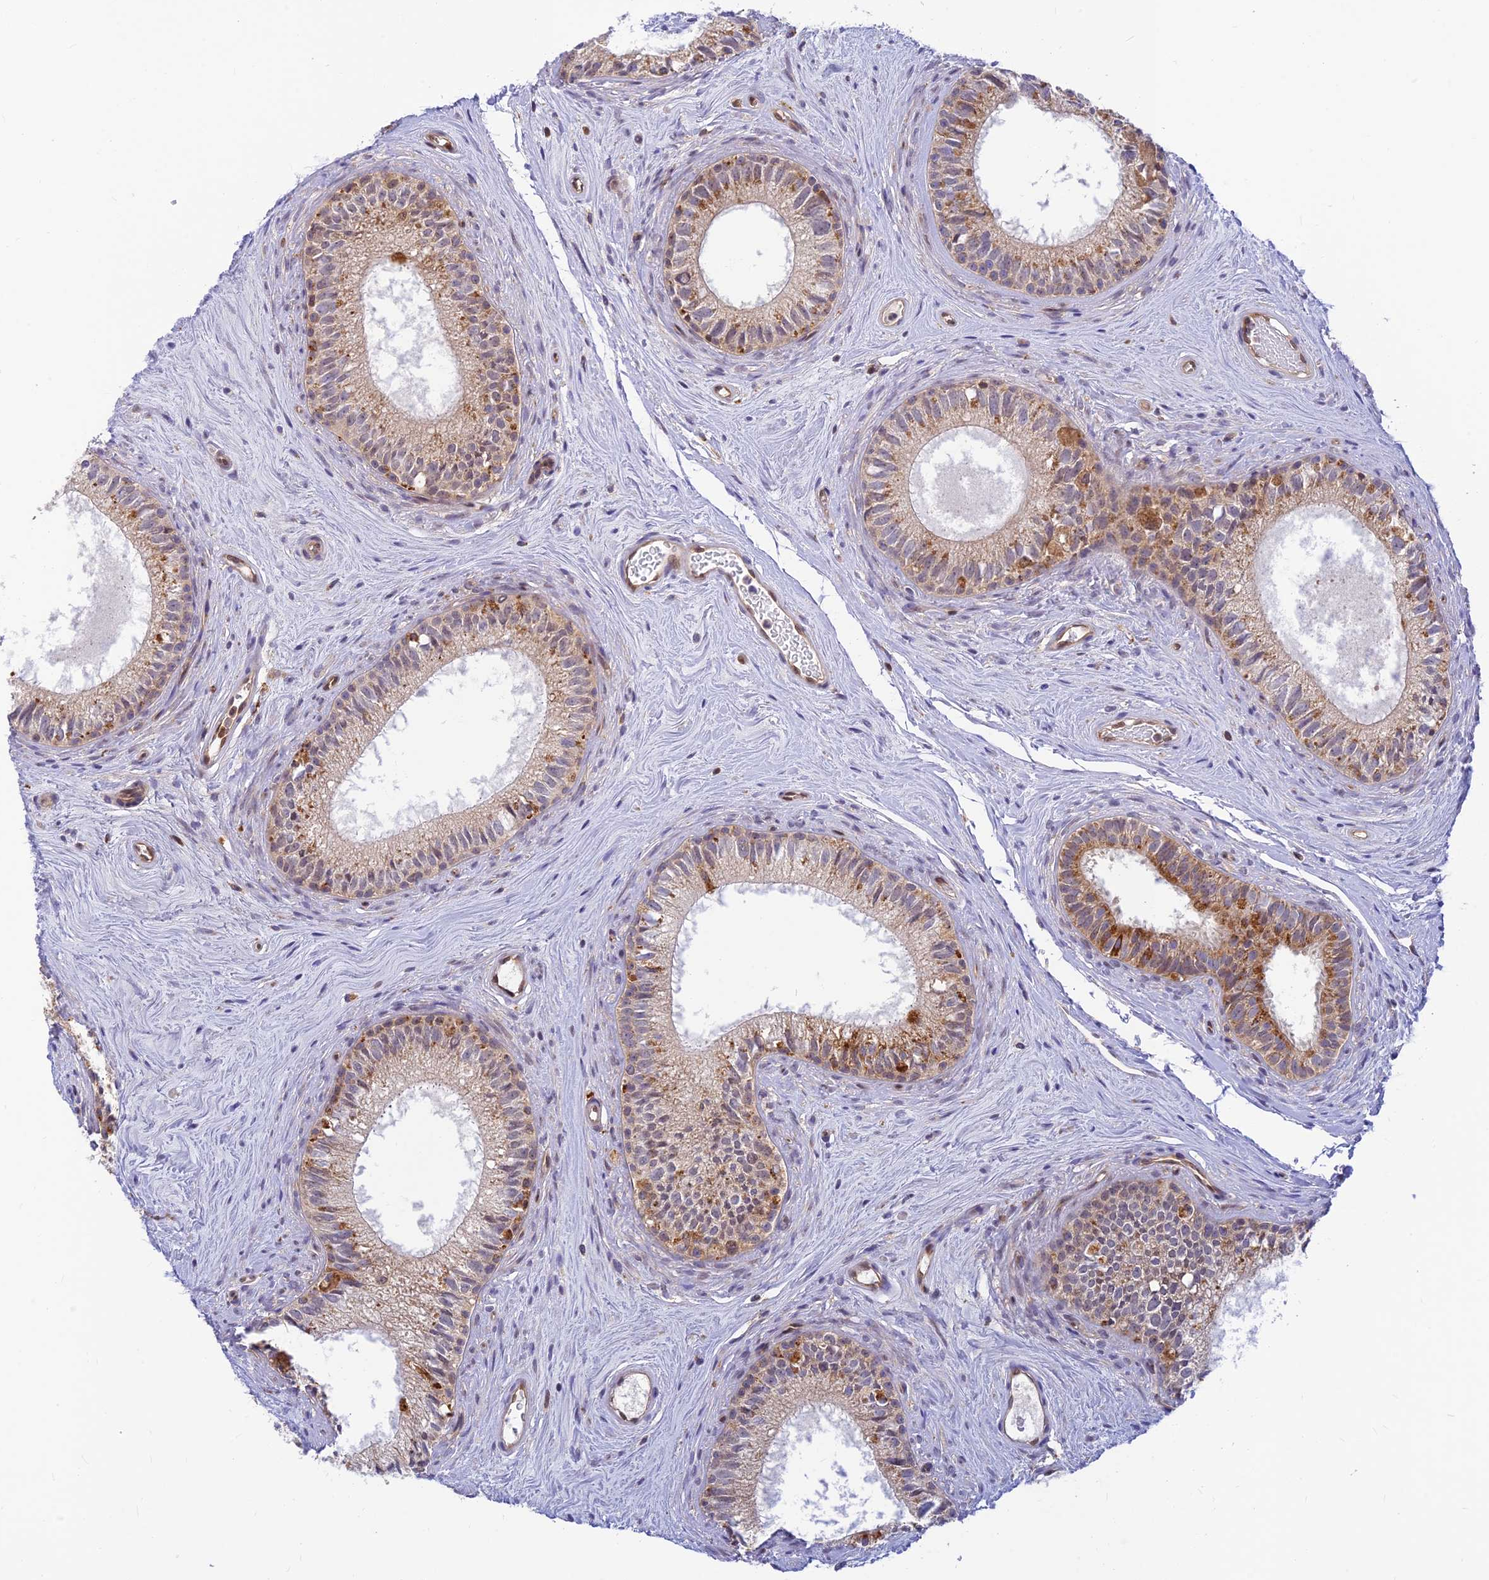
{"staining": {"intensity": "moderate", "quantity": "25%-75%", "location": "cytoplasmic/membranous"}, "tissue": "epididymis", "cell_type": "Glandular cells", "image_type": "normal", "snomed": [{"axis": "morphology", "description": "Normal tissue, NOS"}, {"axis": "topography", "description": "Epididymis"}], "caption": "Unremarkable epididymis was stained to show a protein in brown. There is medium levels of moderate cytoplasmic/membranous expression in about 25%-75% of glandular cells.", "gene": "LYSMD2", "patient": {"sex": "male", "age": 71}}